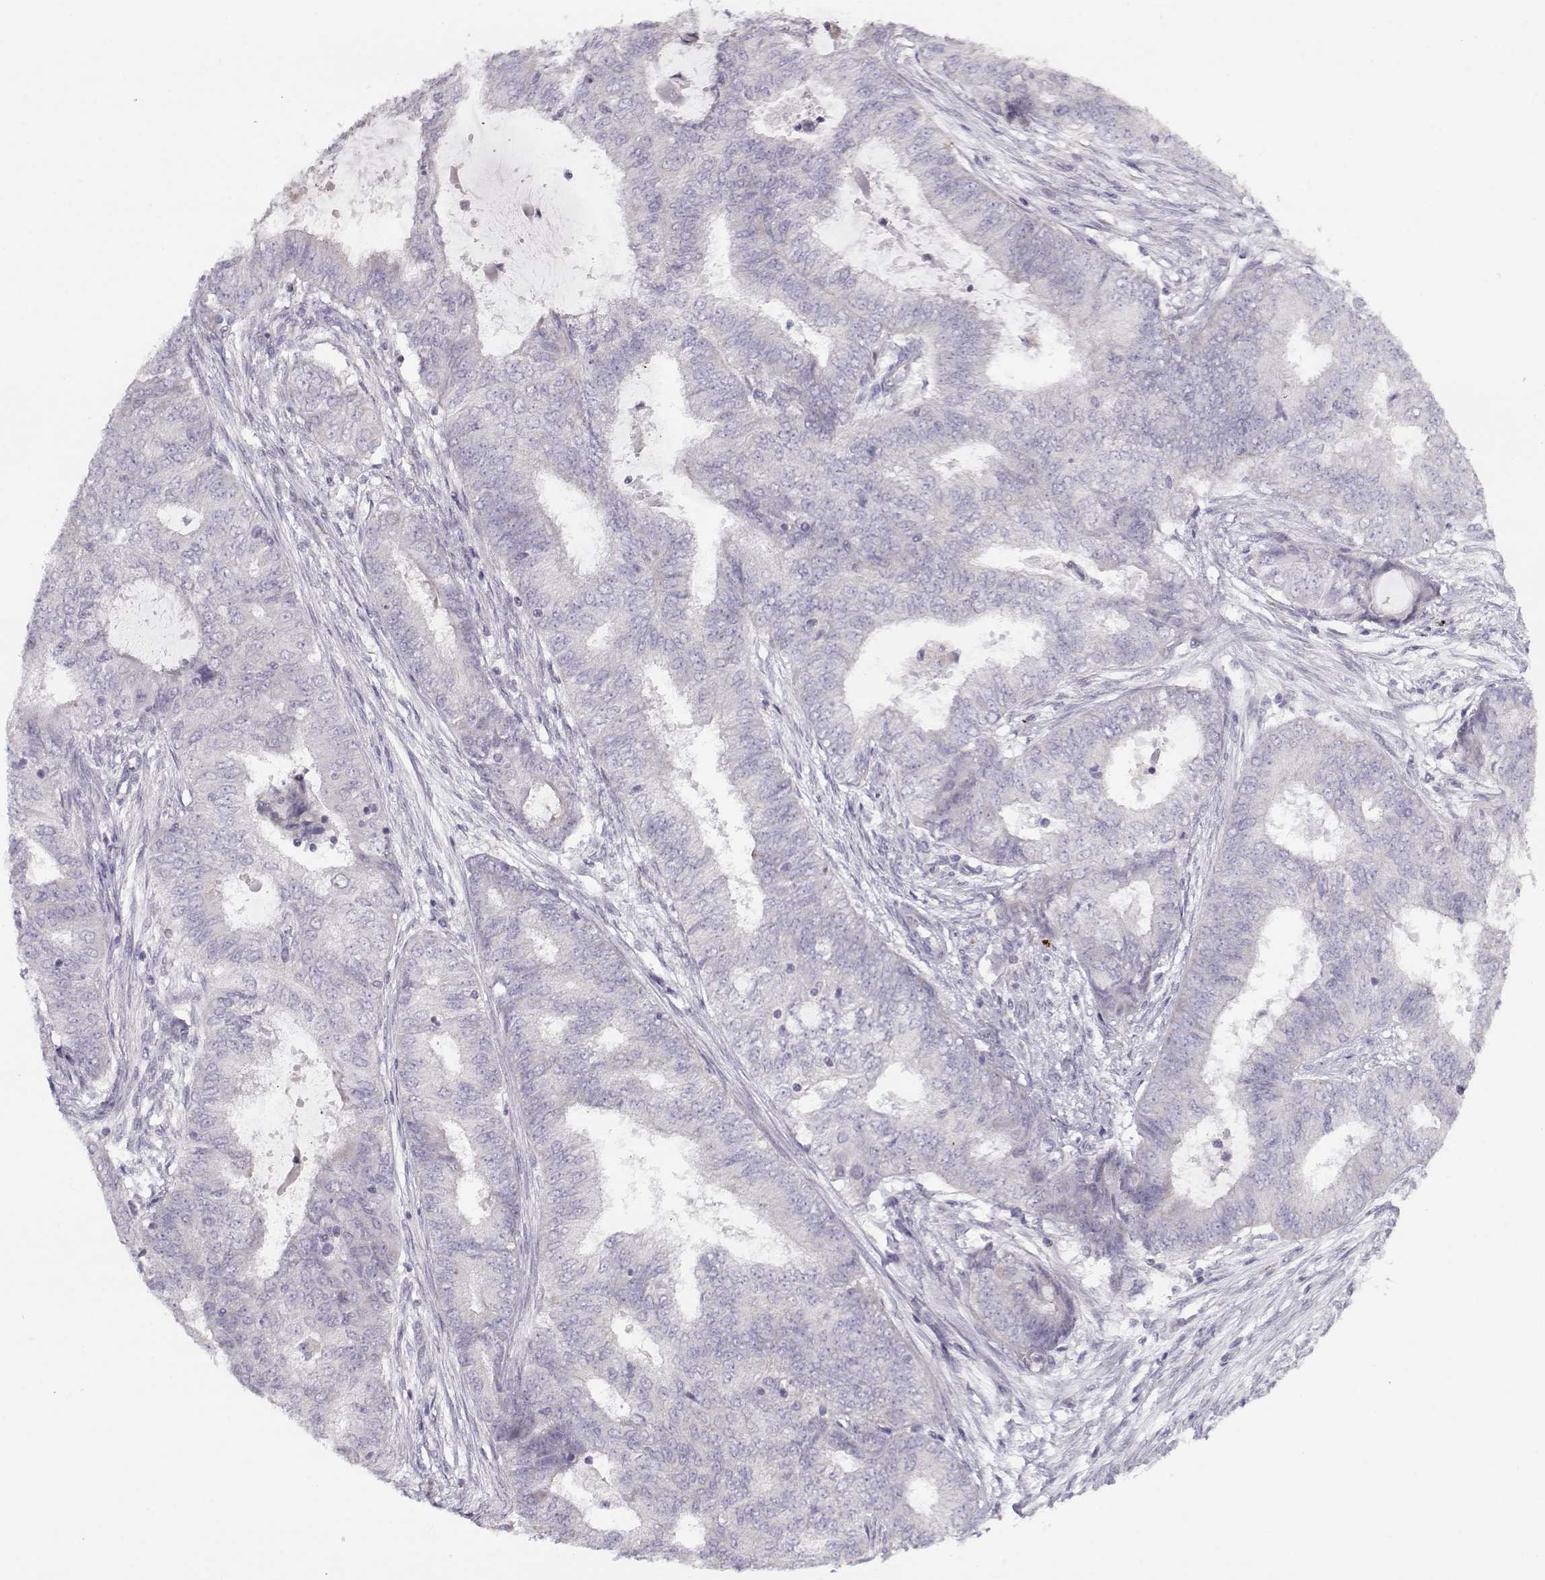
{"staining": {"intensity": "negative", "quantity": "none", "location": "none"}, "tissue": "endometrial cancer", "cell_type": "Tumor cells", "image_type": "cancer", "snomed": [{"axis": "morphology", "description": "Adenocarcinoma, NOS"}, {"axis": "topography", "description": "Endometrium"}], "caption": "Tumor cells show no significant expression in endometrial cancer (adenocarcinoma).", "gene": "KLF17", "patient": {"sex": "female", "age": 62}}